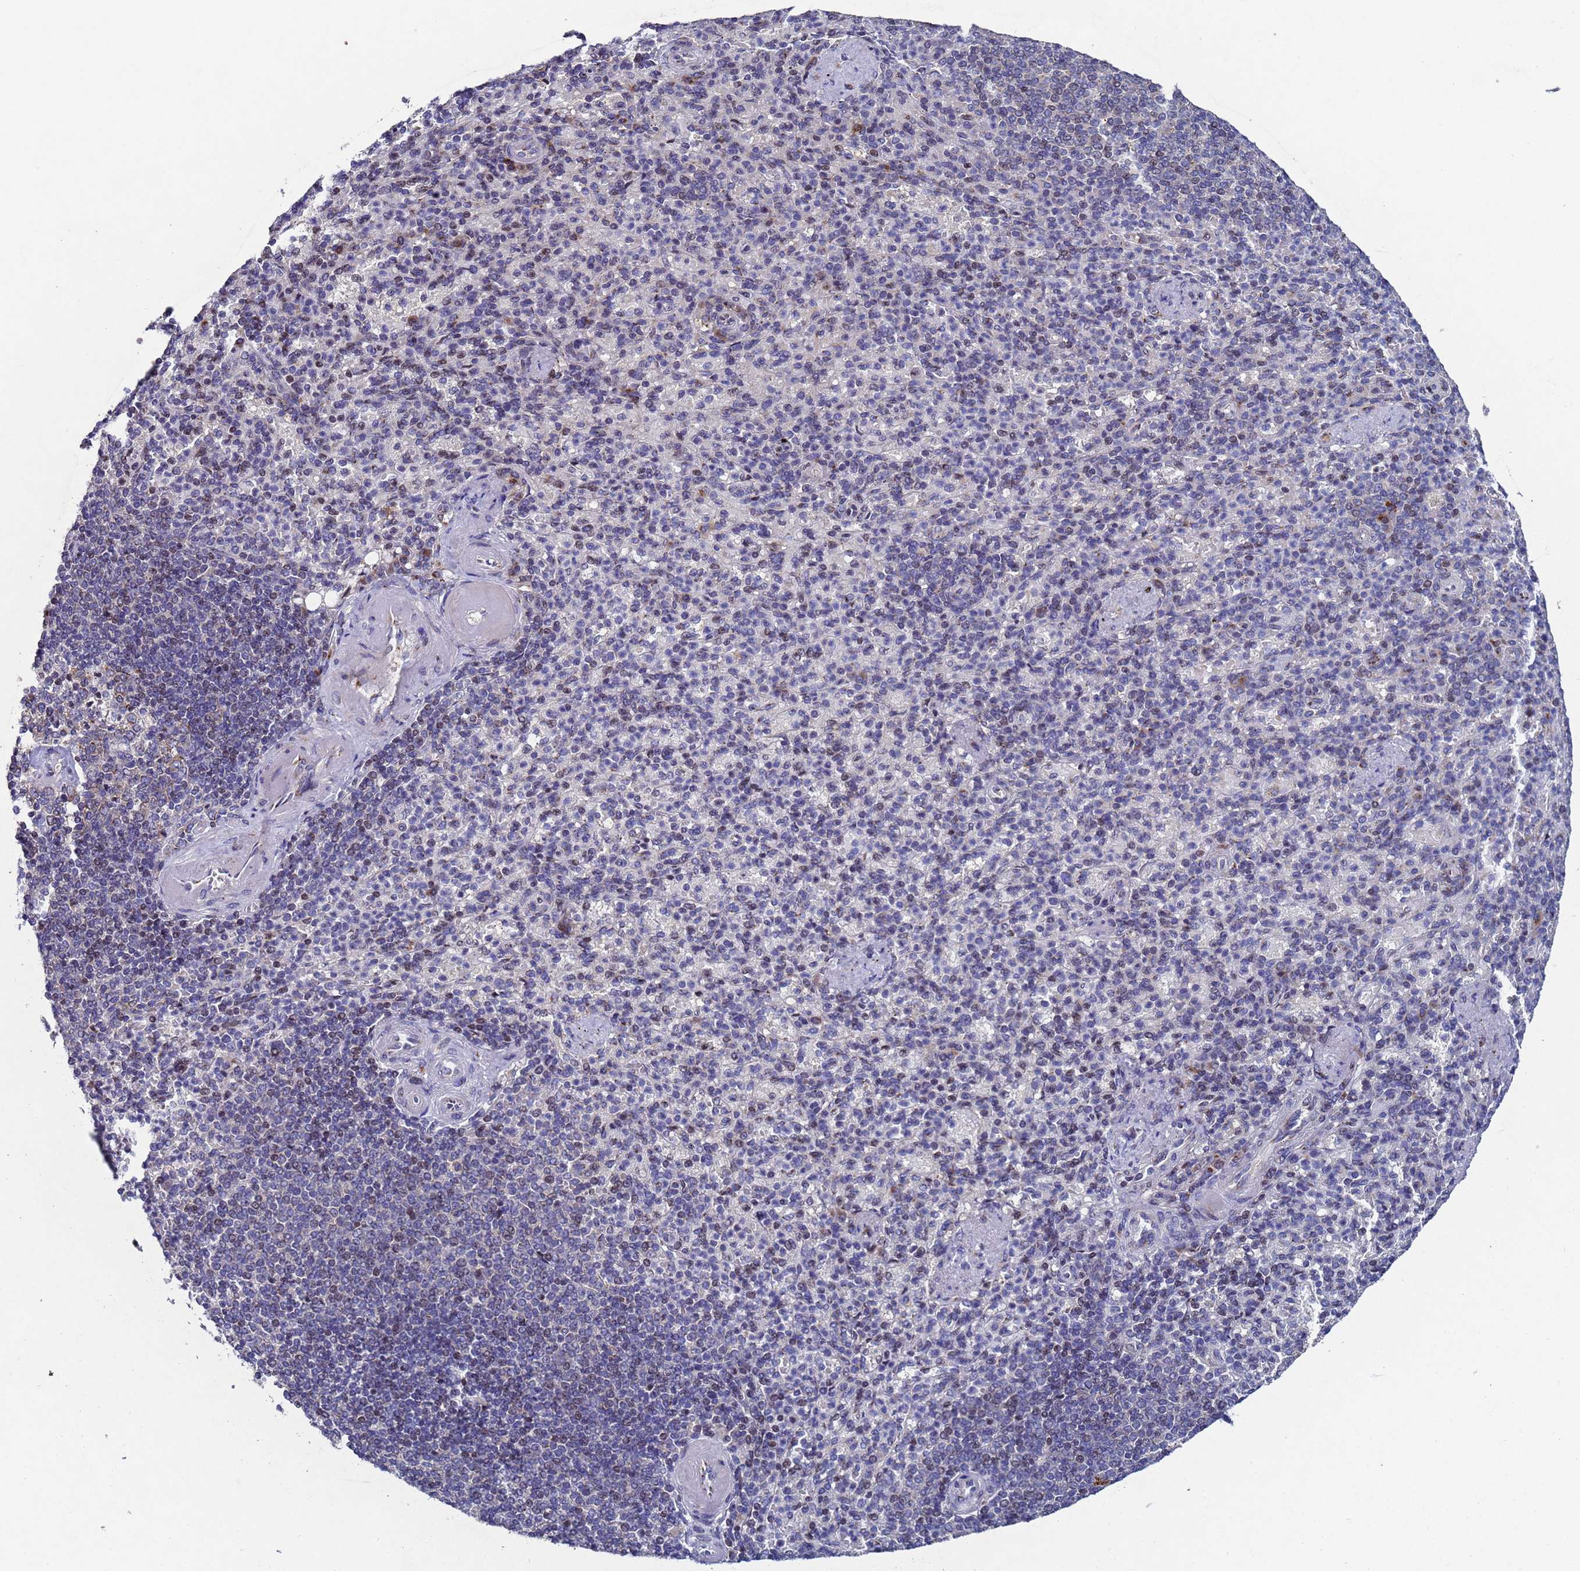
{"staining": {"intensity": "negative", "quantity": "none", "location": "none"}, "tissue": "spleen", "cell_type": "Cells in red pulp", "image_type": "normal", "snomed": [{"axis": "morphology", "description": "Normal tissue, NOS"}, {"axis": "topography", "description": "Spleen"}], "caption": "High magnification brightfield microscopy of benign spleen stained with DAB (brown) and counterstained with hematoxylin (blue): cells in red pulp show no significant expression.", "gene": "NSUN6", "patient": {"sex": "female", "age": 74}}